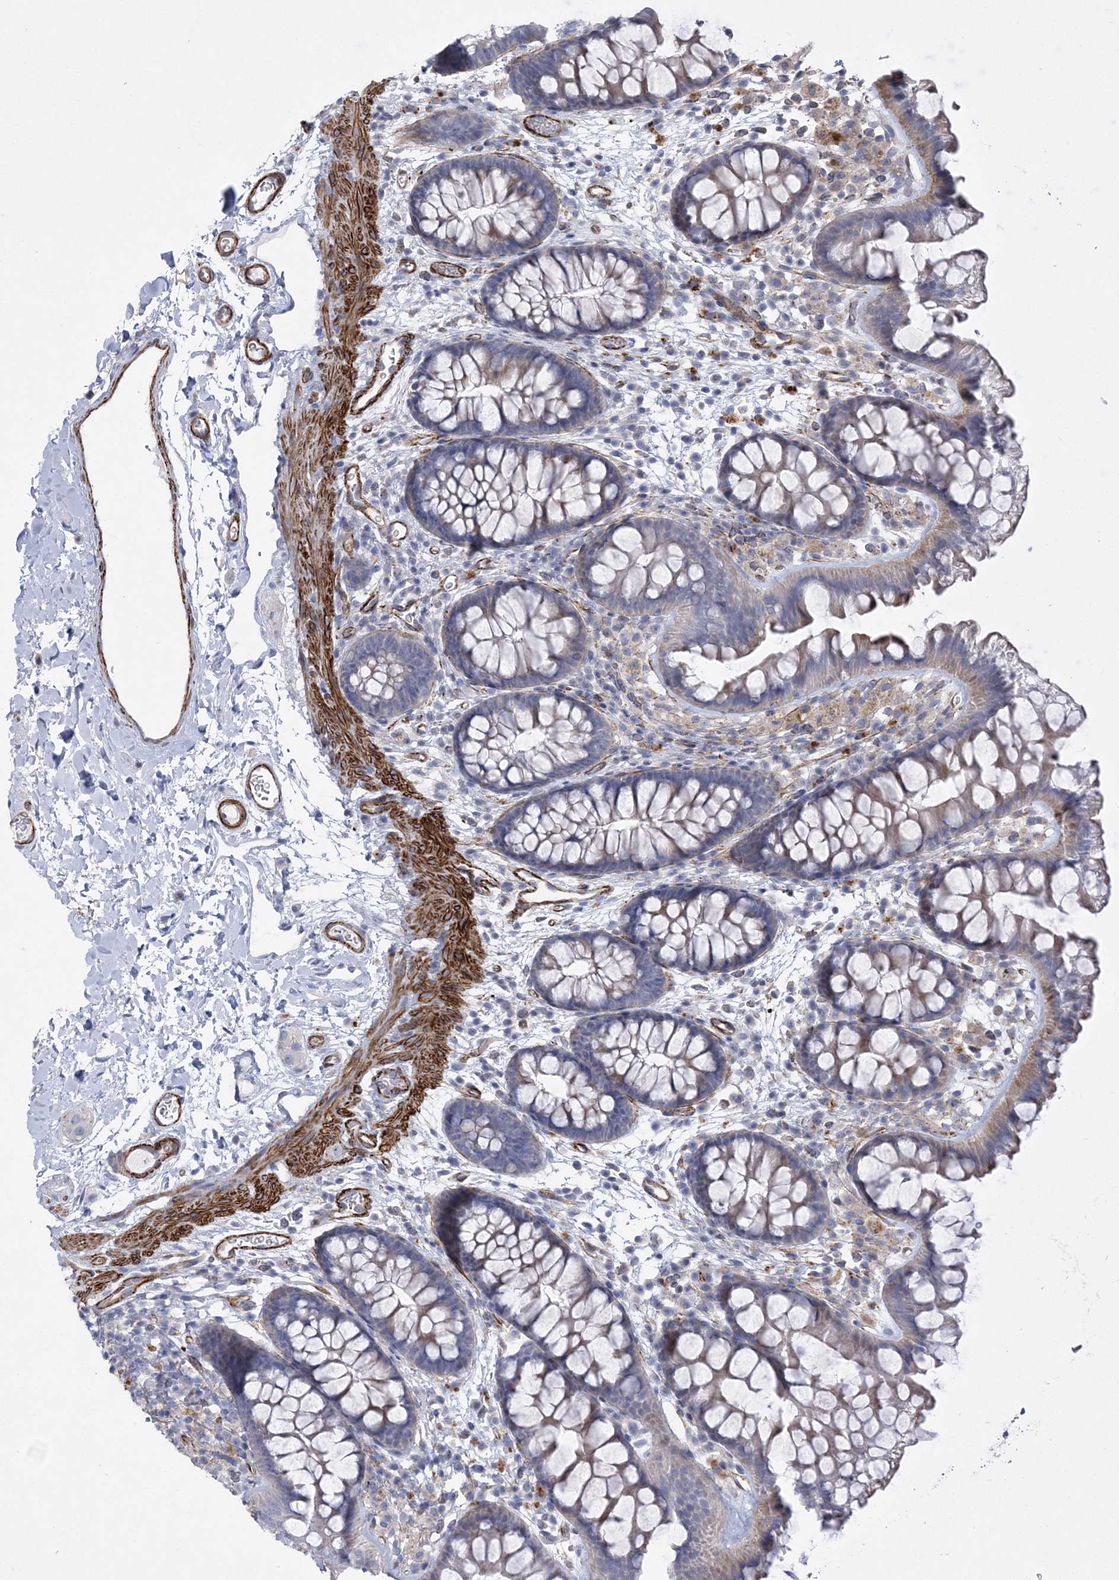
{"staining": {"intensity": "moderate", "quantity": ">75%", "location": "cytoplasmic/membranous"}, "tissue": "colon", "cell_type": "Endothelial cells", "image_type": "normal", "snomed": [{"axis": "morphology", "description": "Normal tissue, NOS"}, {"axis": "topography", "description": "Colon"}], "caption": "High-power microscopy captured an immunohistochemistry (IHC) histopathology image of unremarkable colon, revealing moderate cytoplasmic/membranous positivity in approximately >75% of endothelial cells.", "gene": "ARSJ", "patient": {"sex": "female", "age": 62}}